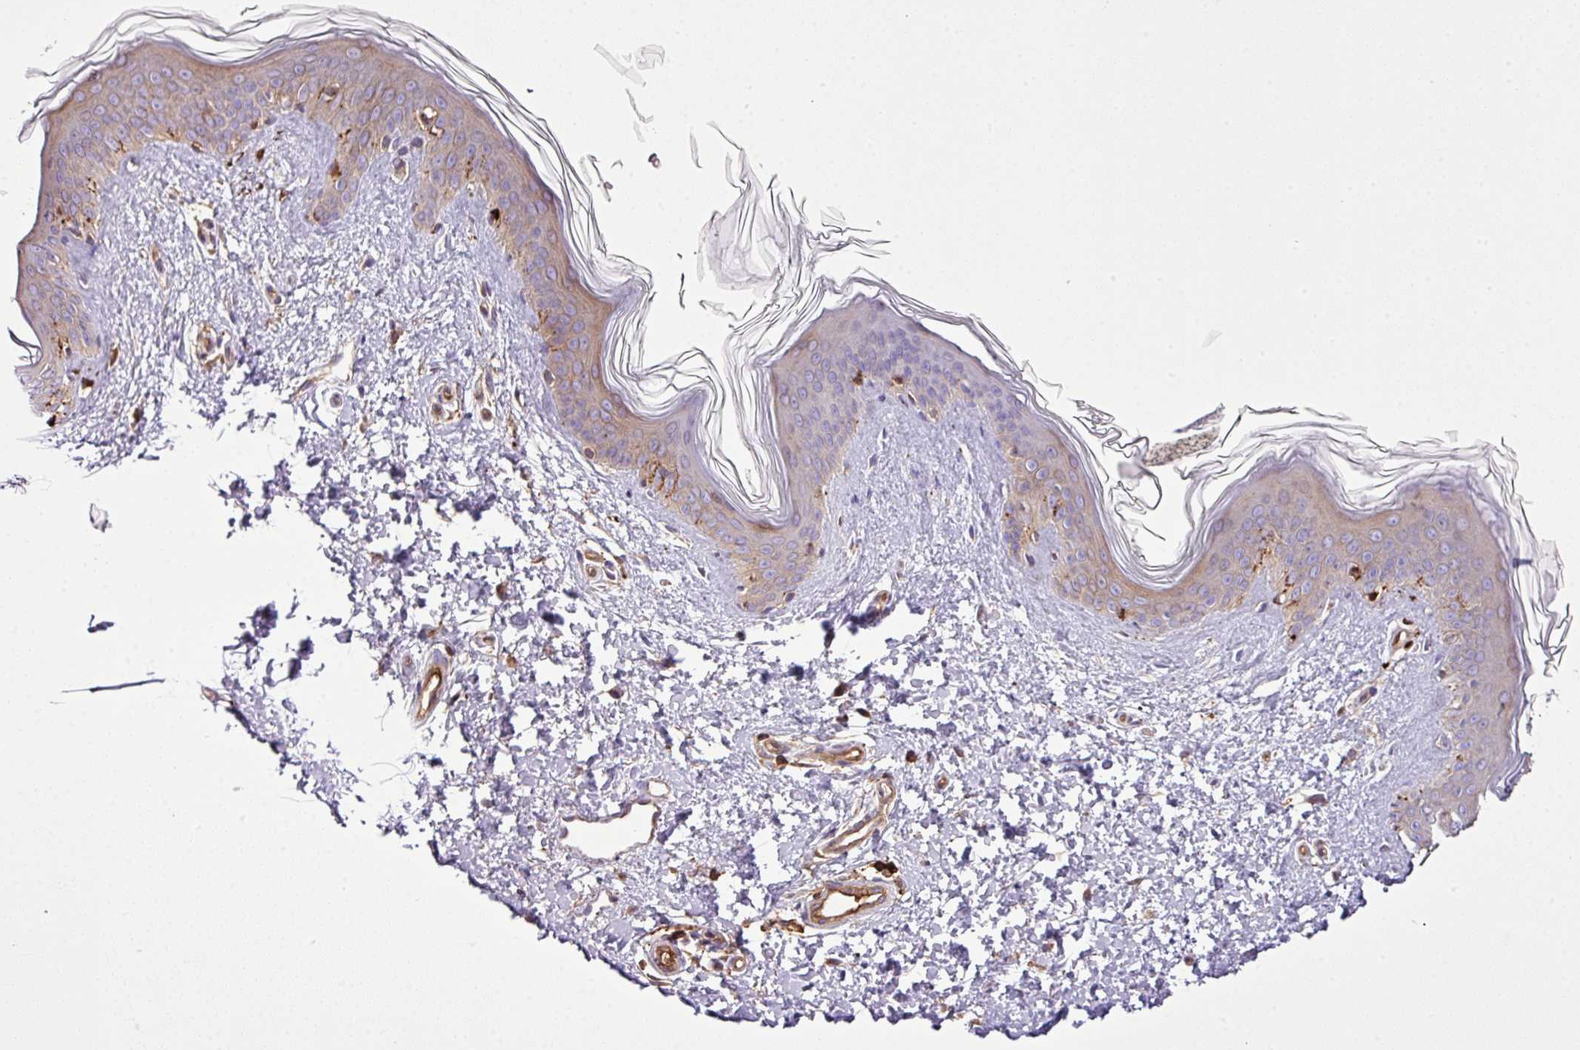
{"staining": {"intensity": "negative", "quantity": "none", "location": "none"}, "tissue": "skin", "cell_type": "Fibroblasts", "image_type": "normal", "snomed": [{"axis": "morphology", "description": "Normal tissue, NOS"}, {"axis": "topography", "description": "Skin"}], "caption": "A photomicrograph of skin stained for a protein demonstrates no brown staining in fibroblasts. The staining is performed using DAB brown chromogen with nuclei counter-stained in using hematoxylin.", "gene": "PGAP6", "patient": {"sex": "female", "age": 41}}